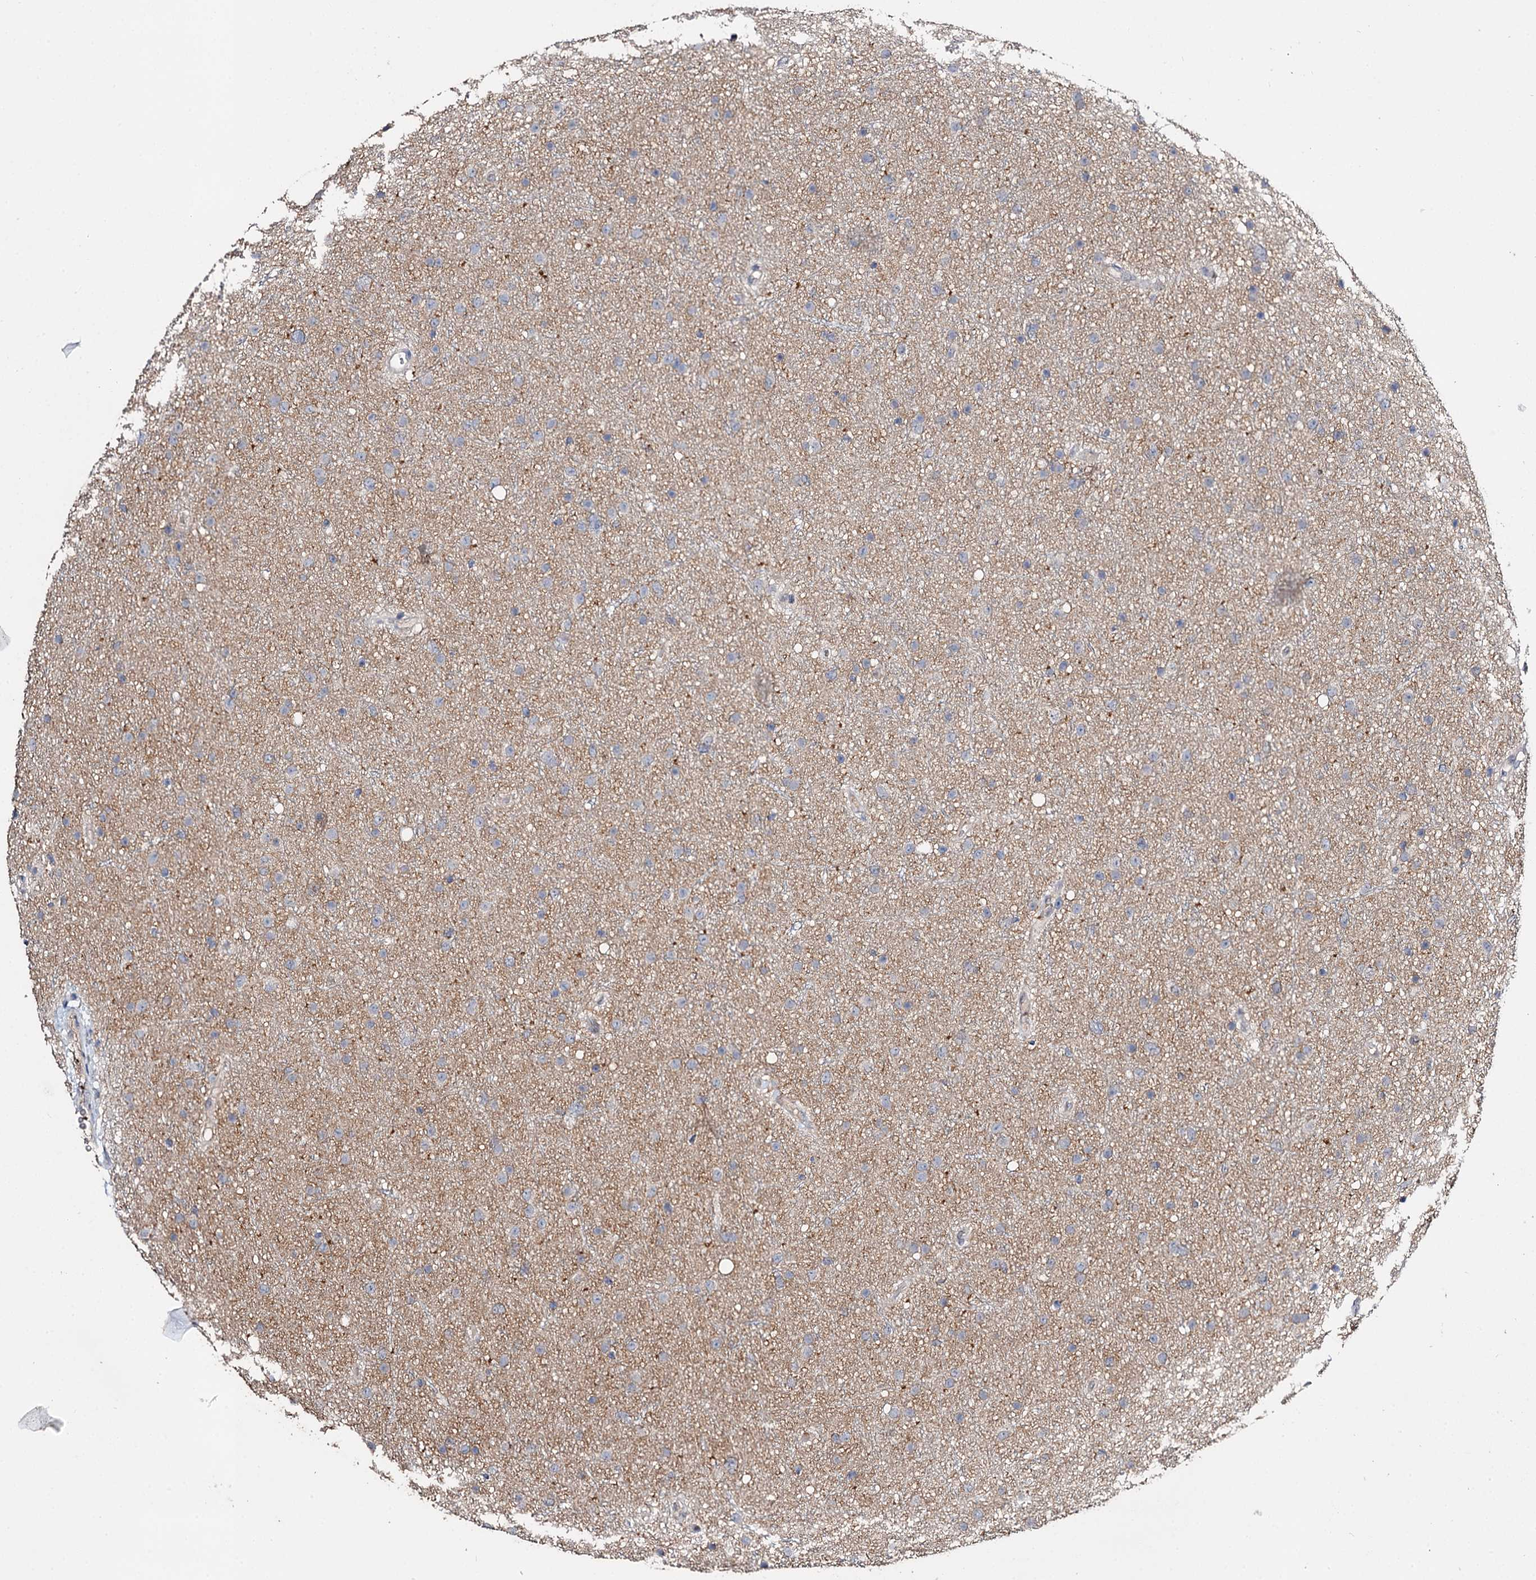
{"staining": {"intensity": "negative", "quantity": "none", "location": "none"}, "tissue": "glioma", "cell_type": "Tumor cells", "image_type": "cancer", "snomed": [{"axis": "morphology", "description": "Glioma, malignant, Low grade"}, {"axis": "topography", "description": "Cerebral cortex"}], "caption": "This histopathology image is of glioma stained with immunohistochemistry to label a protein in brown with the nuclei are counter-stained blue. There is no expression in tumor cells.", "gene": "DNAH6", "patient": {"sex": "female", "age": 39}}